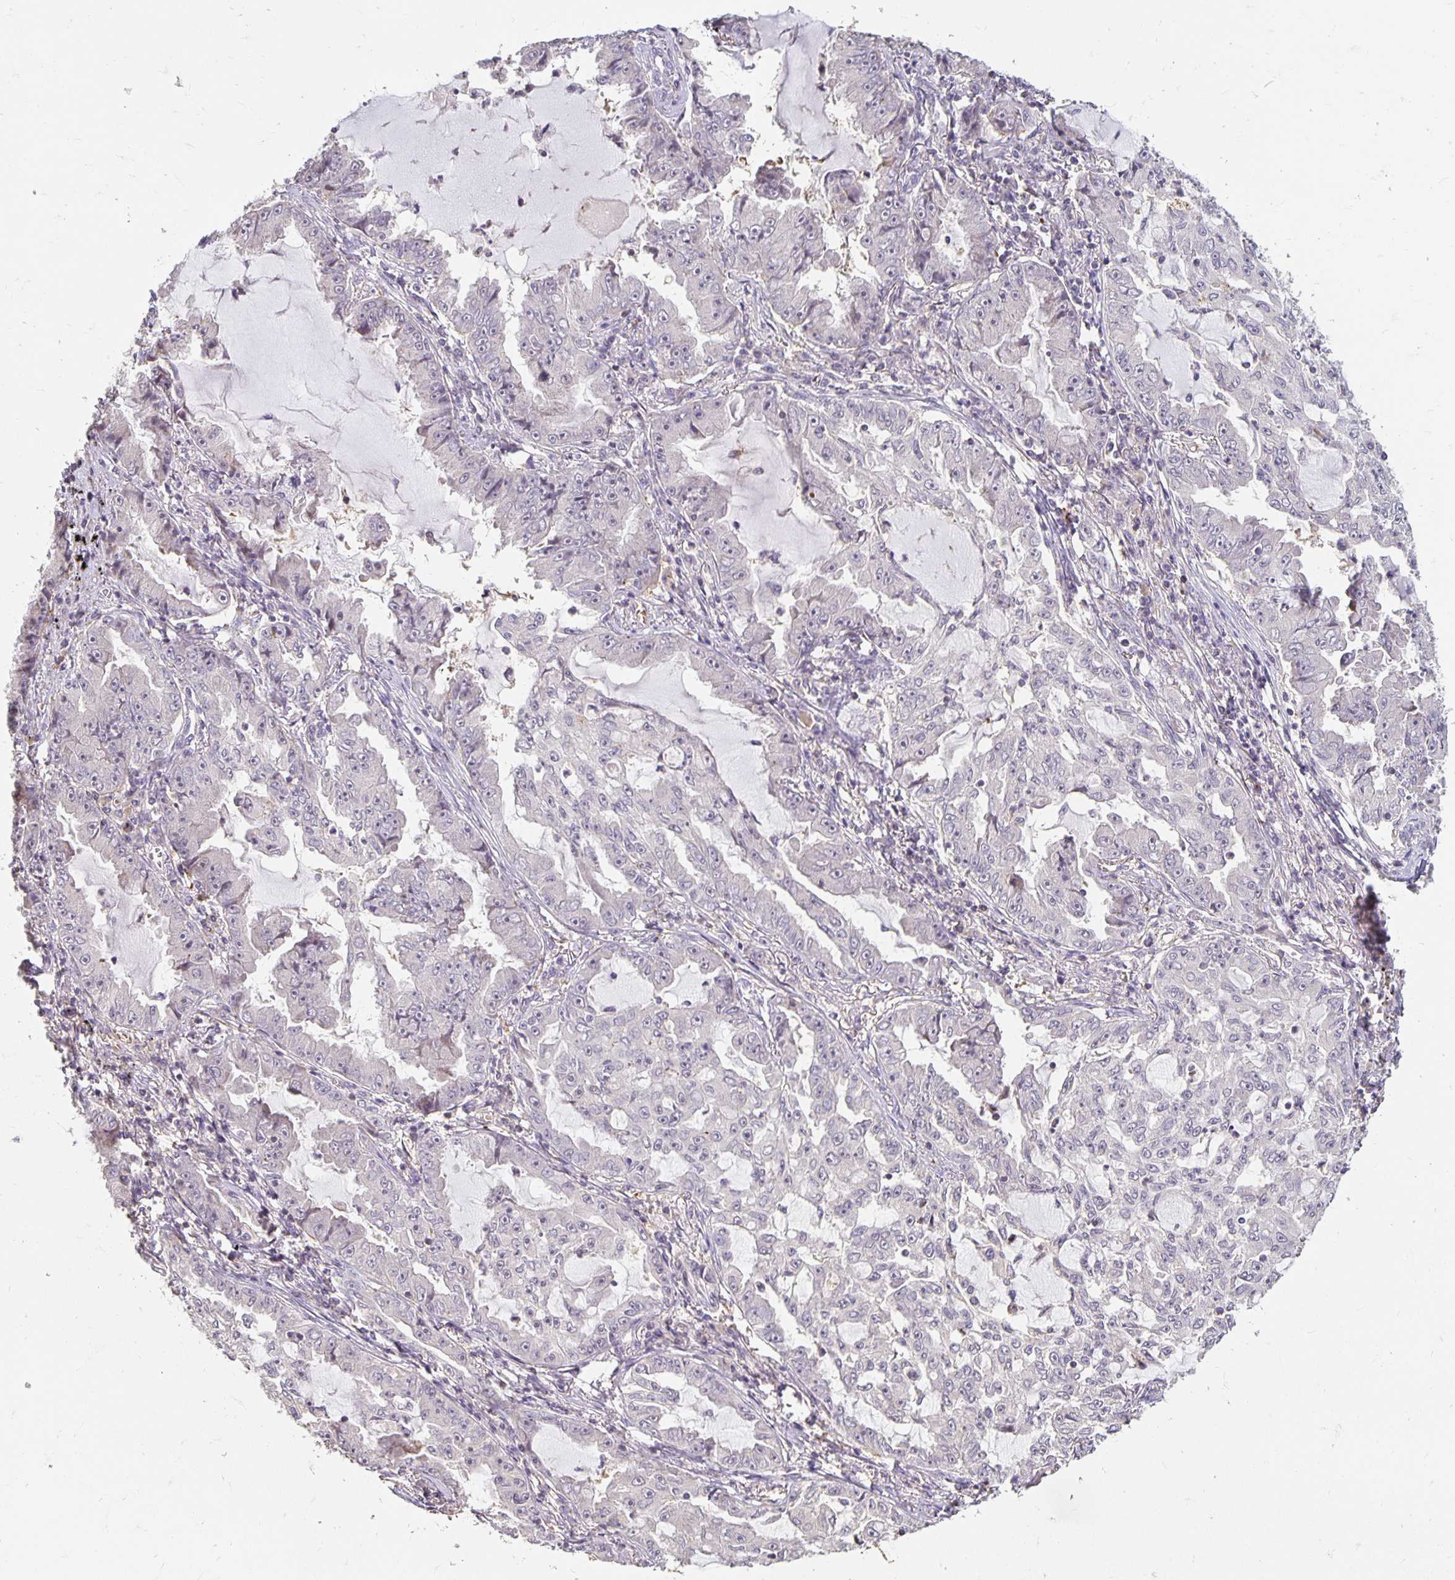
{"staining": {"intensity": "negative", "quantity": "none", "location": "none"}, "tissue": "lung cancer", "cell_type": "Tumor cells", "image_type": "cancer", "snomed": [{"axis": "morphology", "description": "Adenocarcinoma, NOS"}, {"axis": "topography", "description": "Lung"}], "caption": "There is no significant positivity in tumor cells of lung adenocarcinoma. (Brightfield microscopy of DAB immunohistochemistry (IHC) at high magnification).", "gene": "CST6", "patient": {"sex": "female", "age": 52}}